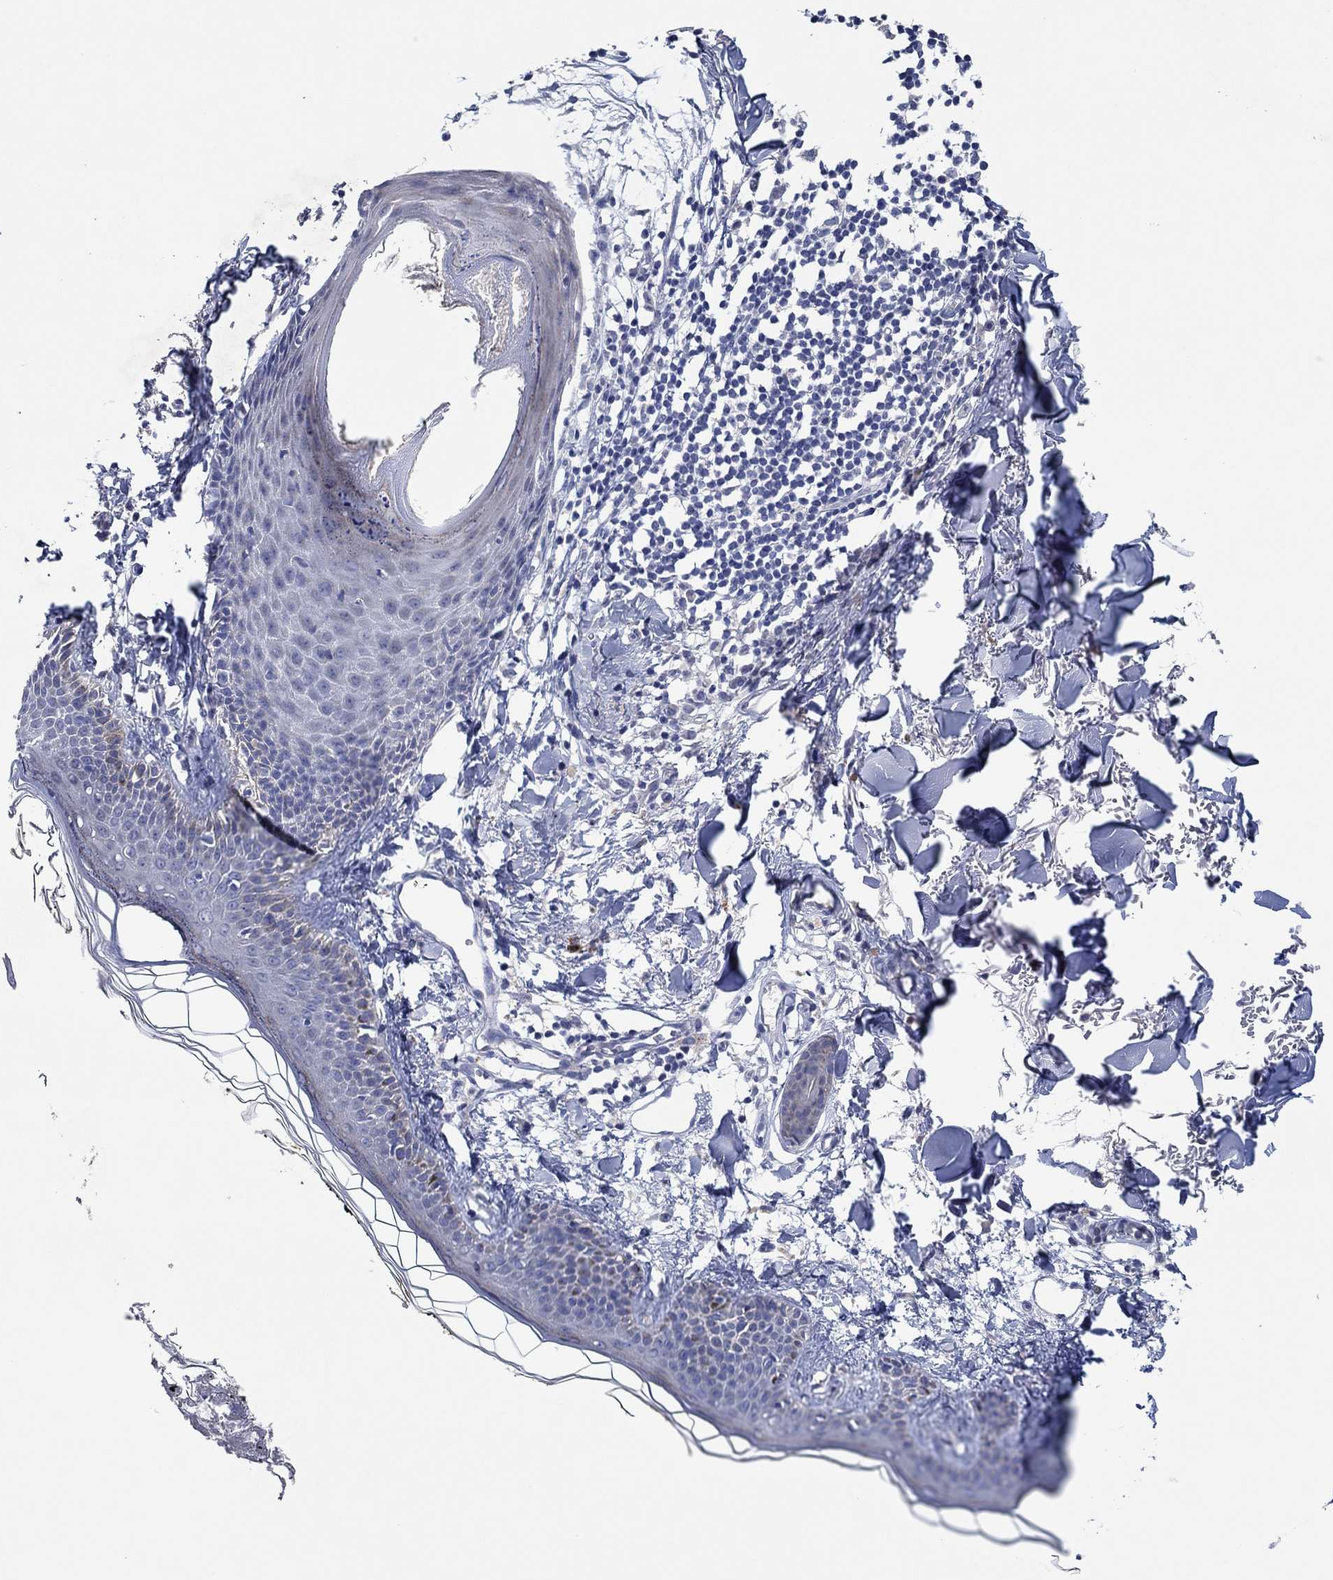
{"staining": {"intensity": "negative", "quantity": "none", "location": "none"}, "tissue": "skin", "cell_type": "Fibroblasts", "image_type": "normal", "snomed": [{"axis": "morphology", "description": "Normal tissue, NOS"}, {"axis": "topography", "description": "Skin"}], "caption": "IHC micrograph of benign skin stained for a protein (brown), which demonstrates no staining in fibroblasts. The staining is performed using DAB brown chromogen with nuclei counter-stained in using hematoxylin.", "gene": "PRRT3", "patient": {"sex": "male", "age": 76}}